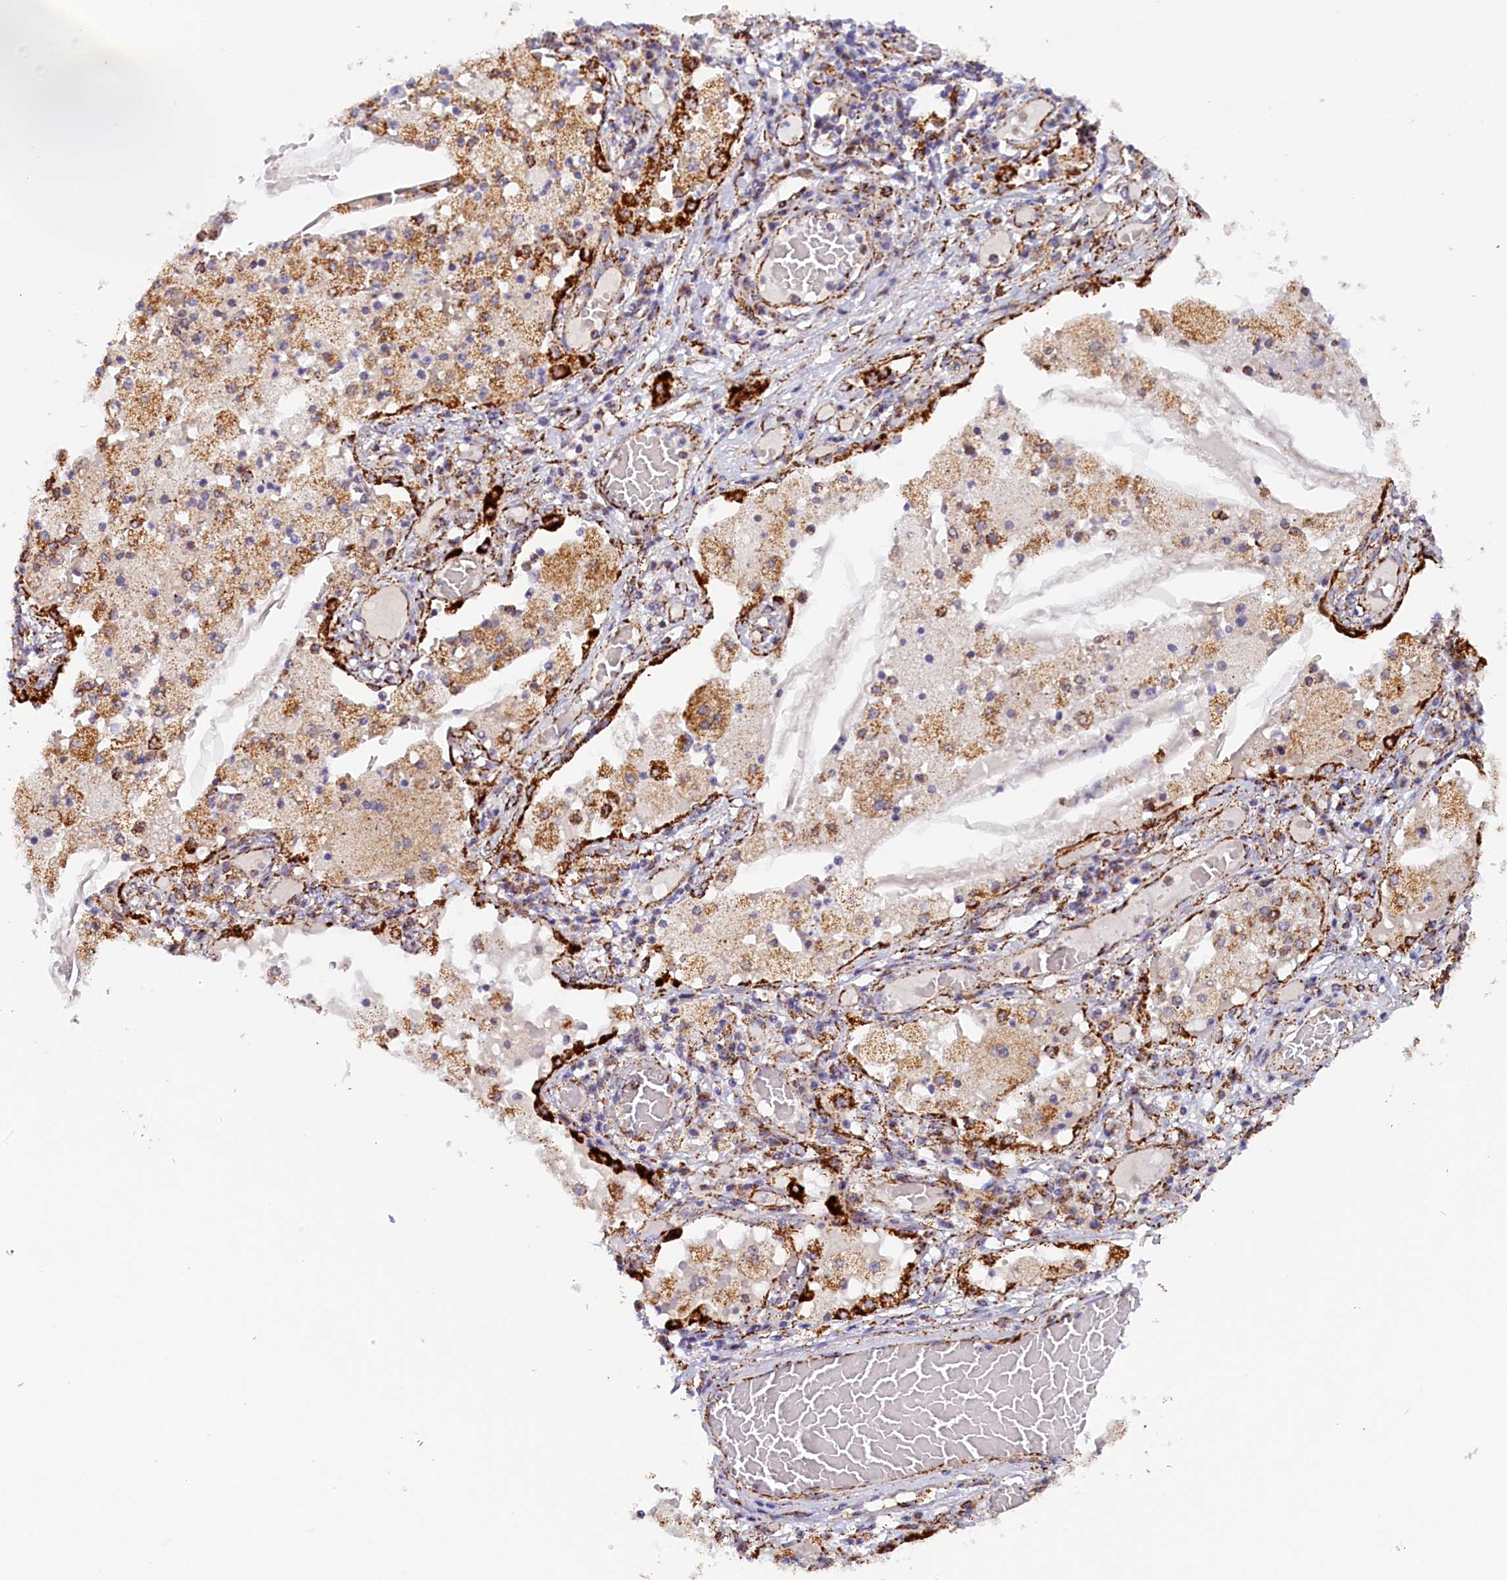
{"staining": {"intensity": "strong", "quantity": ">75%", "location": "cytoplasmic/membranous"}, "tissue": "lung cancer", "cell_type": "Tumor cells", "image_type": "cancer", "snomed": [{"axis": "morphology", "description": "Squamous cell carcinoma, NOS"}, {"axis": "topography", "description": "Lung"}], "caption": "High-power microscopy captured an immunohistochemistry (IHC) image of lung cancer, revealing strong cytoplasmic/membranous expression in approximately >75% of tumor cells.", "gene": "AKTIP", "patient": {"sex": "male", "age": 71}}